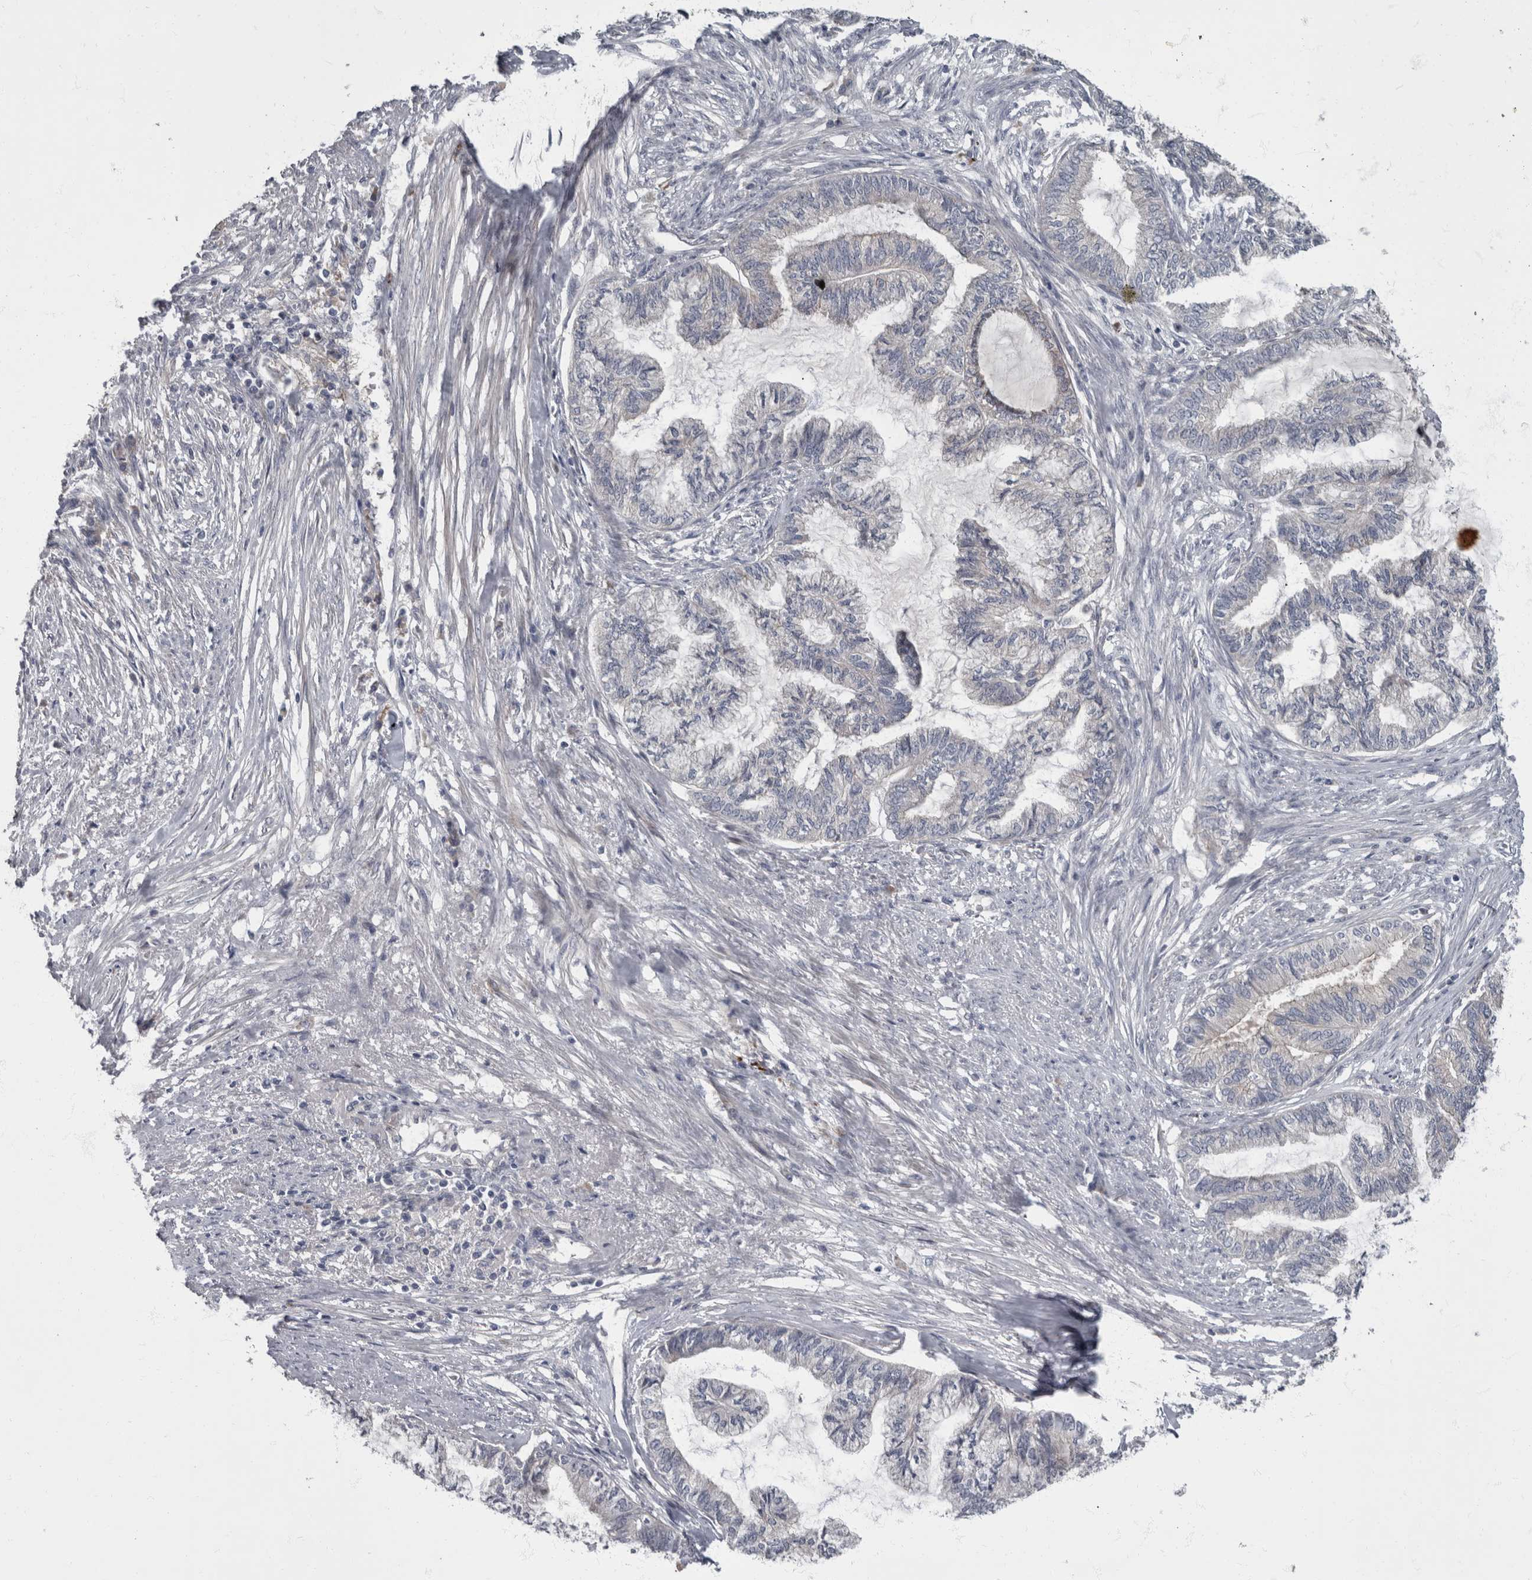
{"staining": {"intensity": "negative", "quantity": "none", "location": "none"}, "tissue": "endometrial cancer", "cell_type": "Tumor cells", "image_type": "cancer", "snomed": [{"axis": "morphology", "description": "Adenocarcinoma, NOS"}, {"axis": "topography", "description": "Endometrium"}], "caption": "Histopathology image shows no significant protein positivity in tumor cells of endometrial cancer.", "gene": "CDC42BPG", "patient": {"sex": "female", "age": 86}}